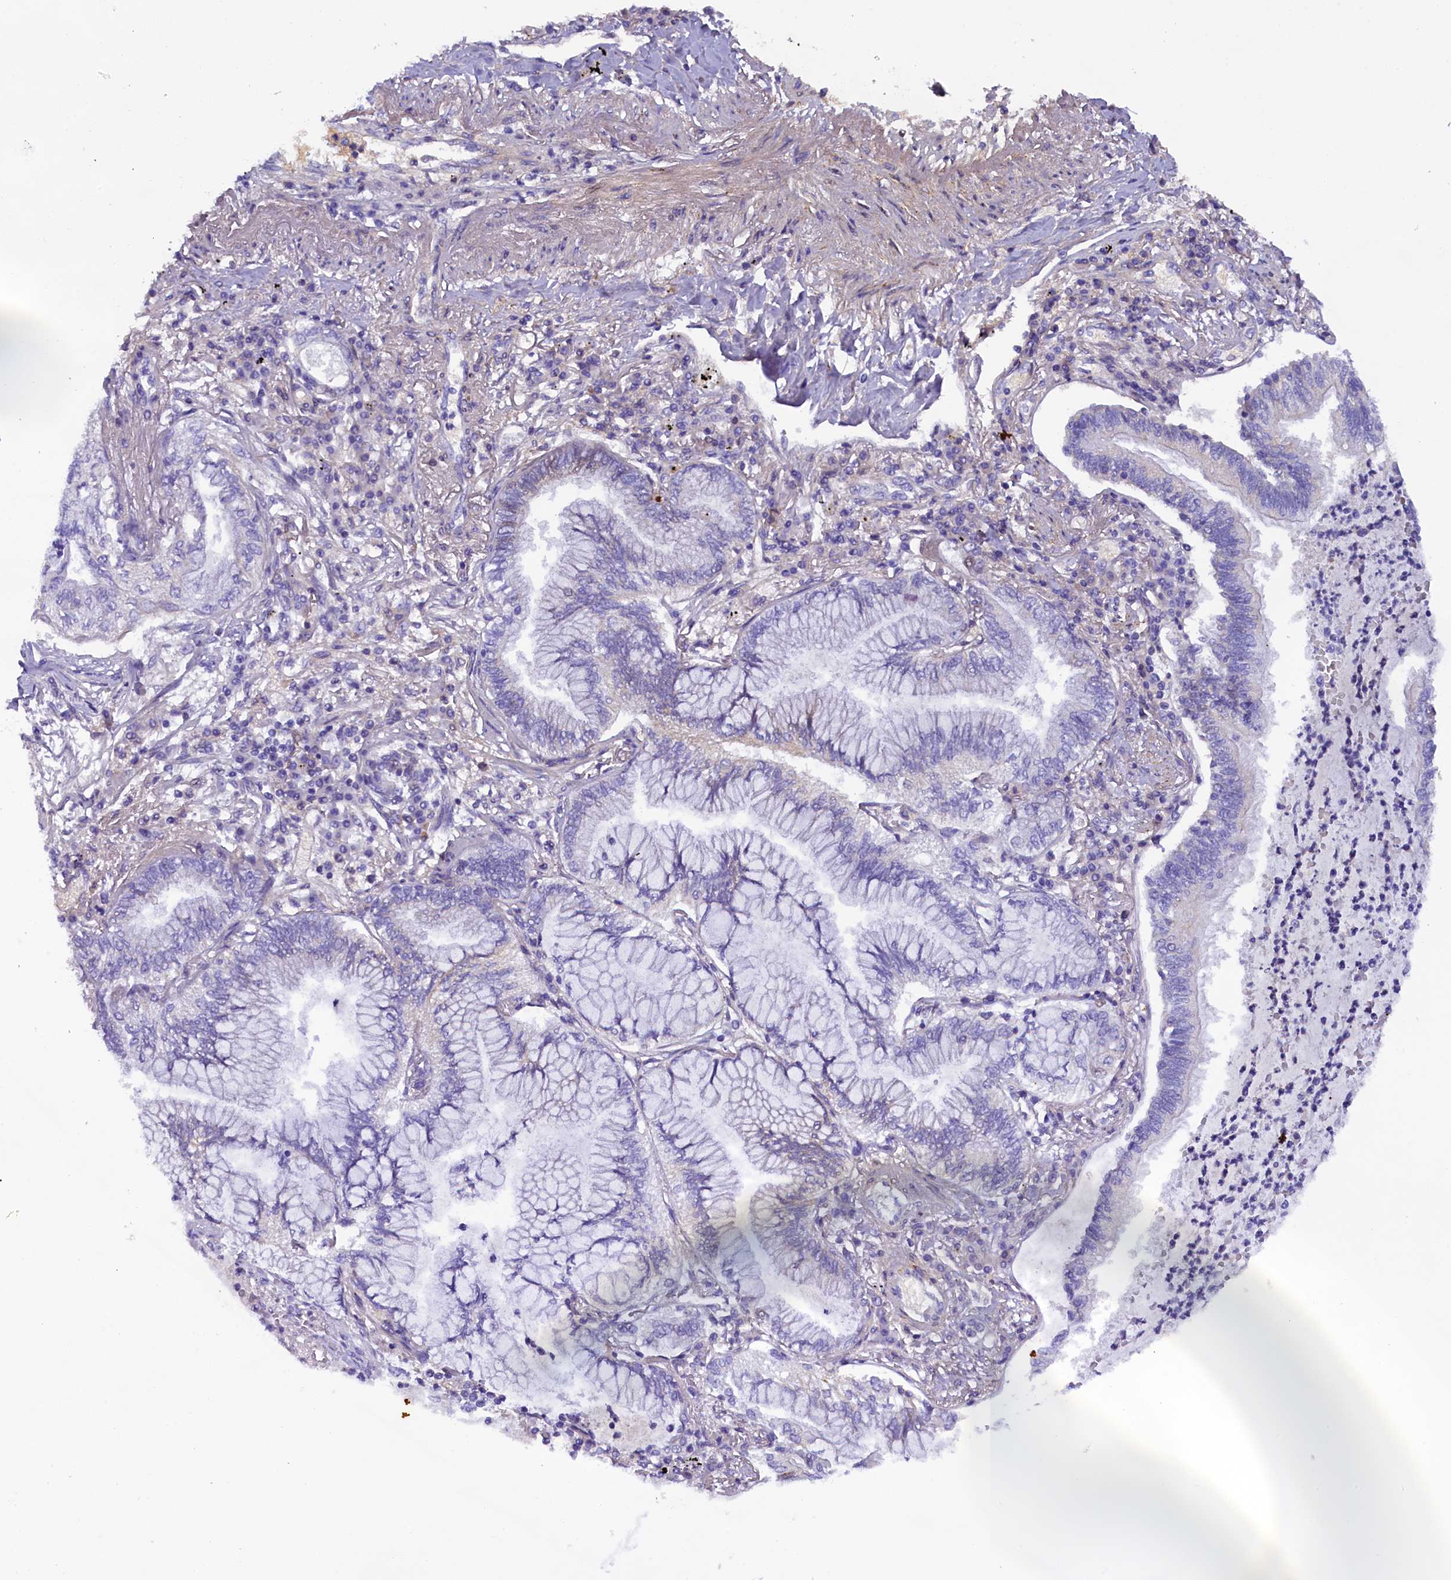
{"staining": {"intensity": "negative", "quantity": "none", "location": "none"}, "tissue": "lung cancer", "cell_type": "Tumor cells", "image_type": "cancer", "snomed": [{"axis": "morphology", "description": "Adenocarcinoma, NOS"}, {"axis": "topography", "description": "Lung"}], "caption": "Protein analysis of lung cancer (adenocarcinoma) exhibits no significant positivity in tumor cells.", "gene": "SOD3", "patient": {"sex": "female", "age": 70}}